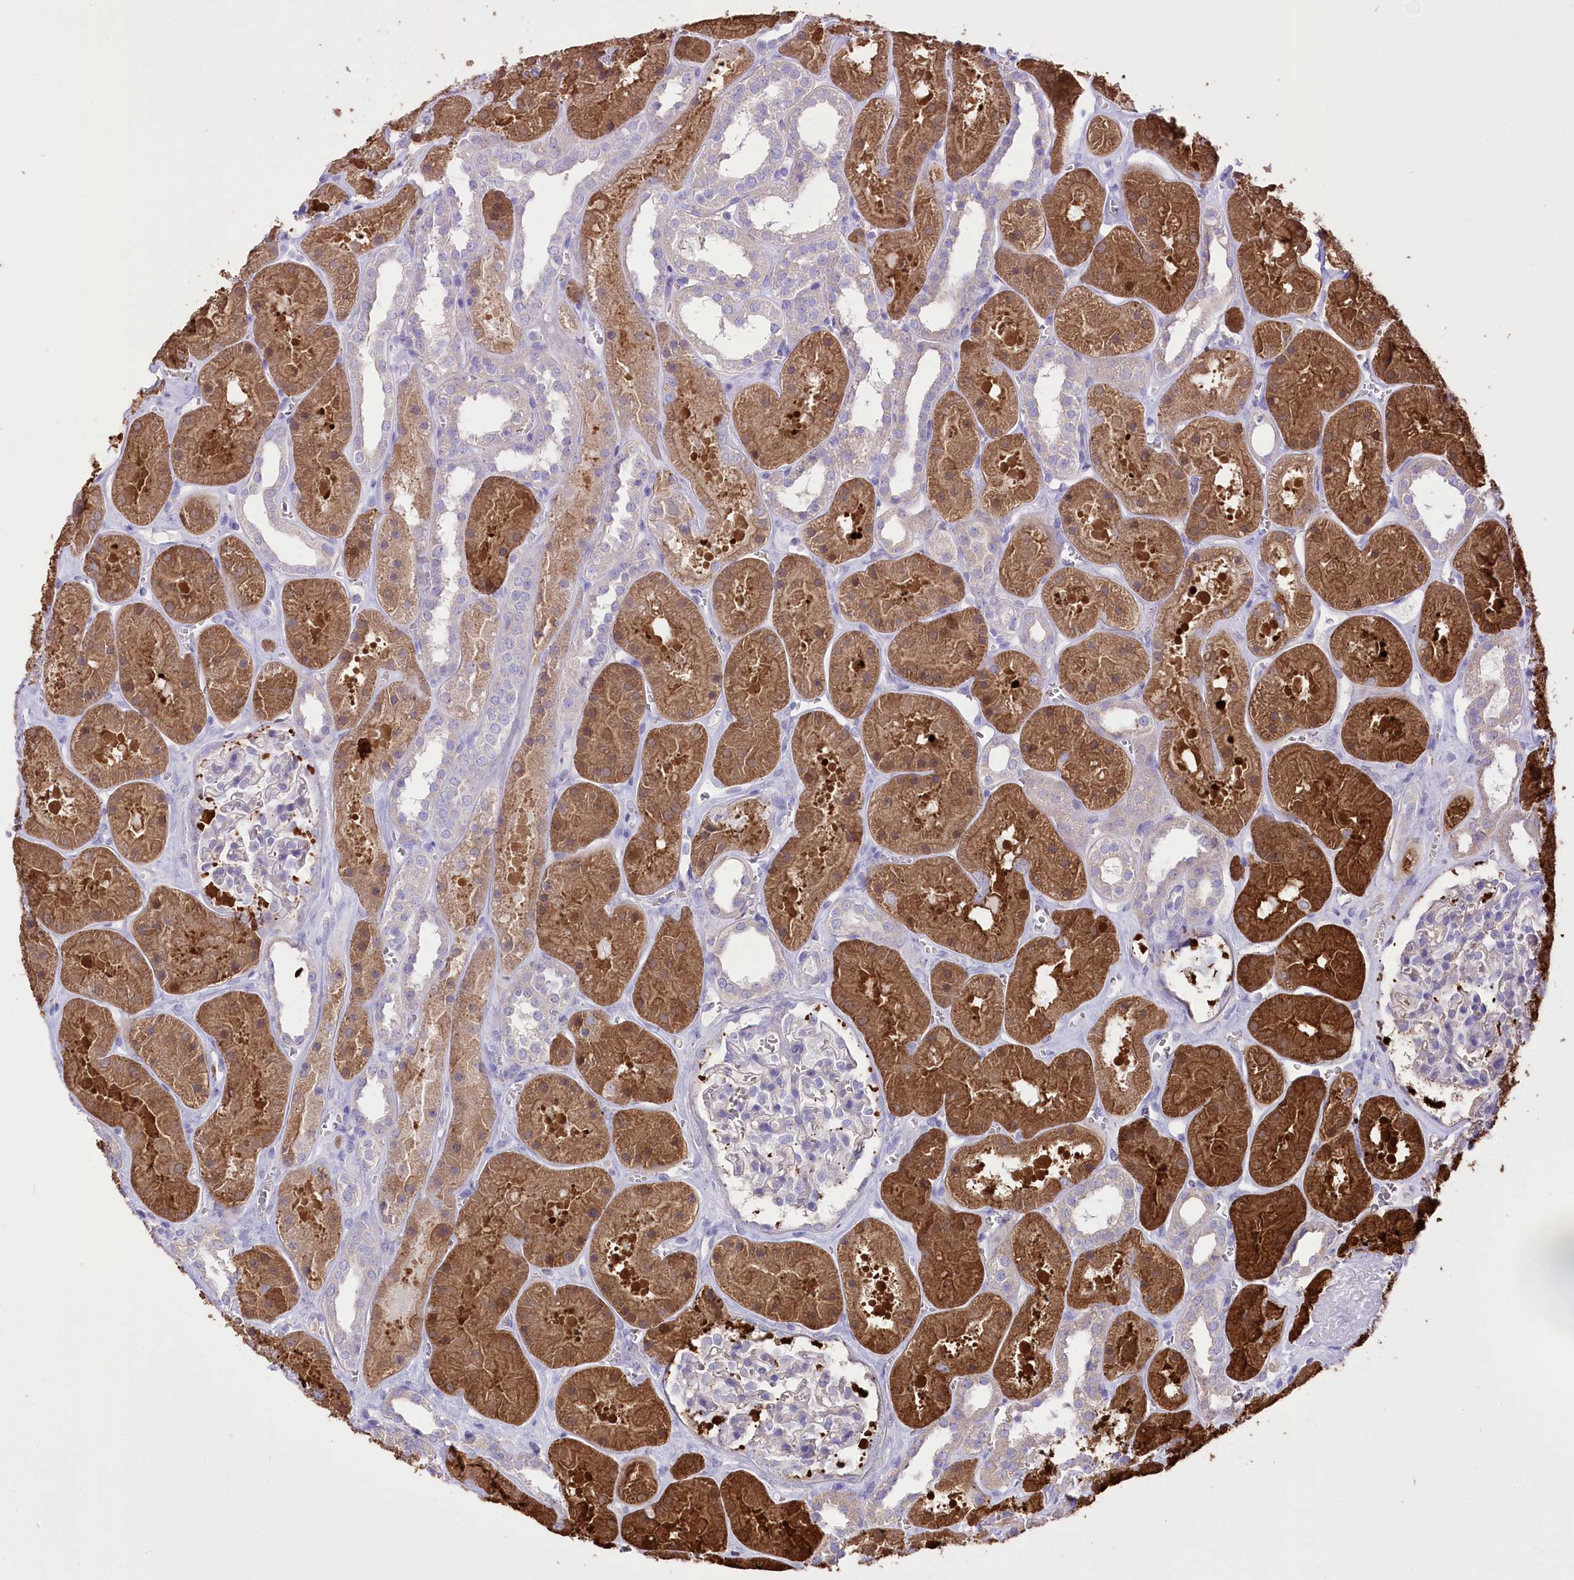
{"staining": {"intensity": "negative", "quantity": "none", "location": "none"}, "tissue": "kidney", "cell_type": "Cells in glomeruli", "image_type": "normal", "snomed": [{"axis": "morphology", "description": "Normal tissue, NOS"}, {"axis": "topography", "description": "Kidney"}], "caption": "DAB (3,3'-diaminobenzidine) immunohistochemical staining of unremarkable kidney exhibits no significant expression in cells in glomeruli.", "gene": "PRSS53", "patient": {"sex": "female", "age": 41}}